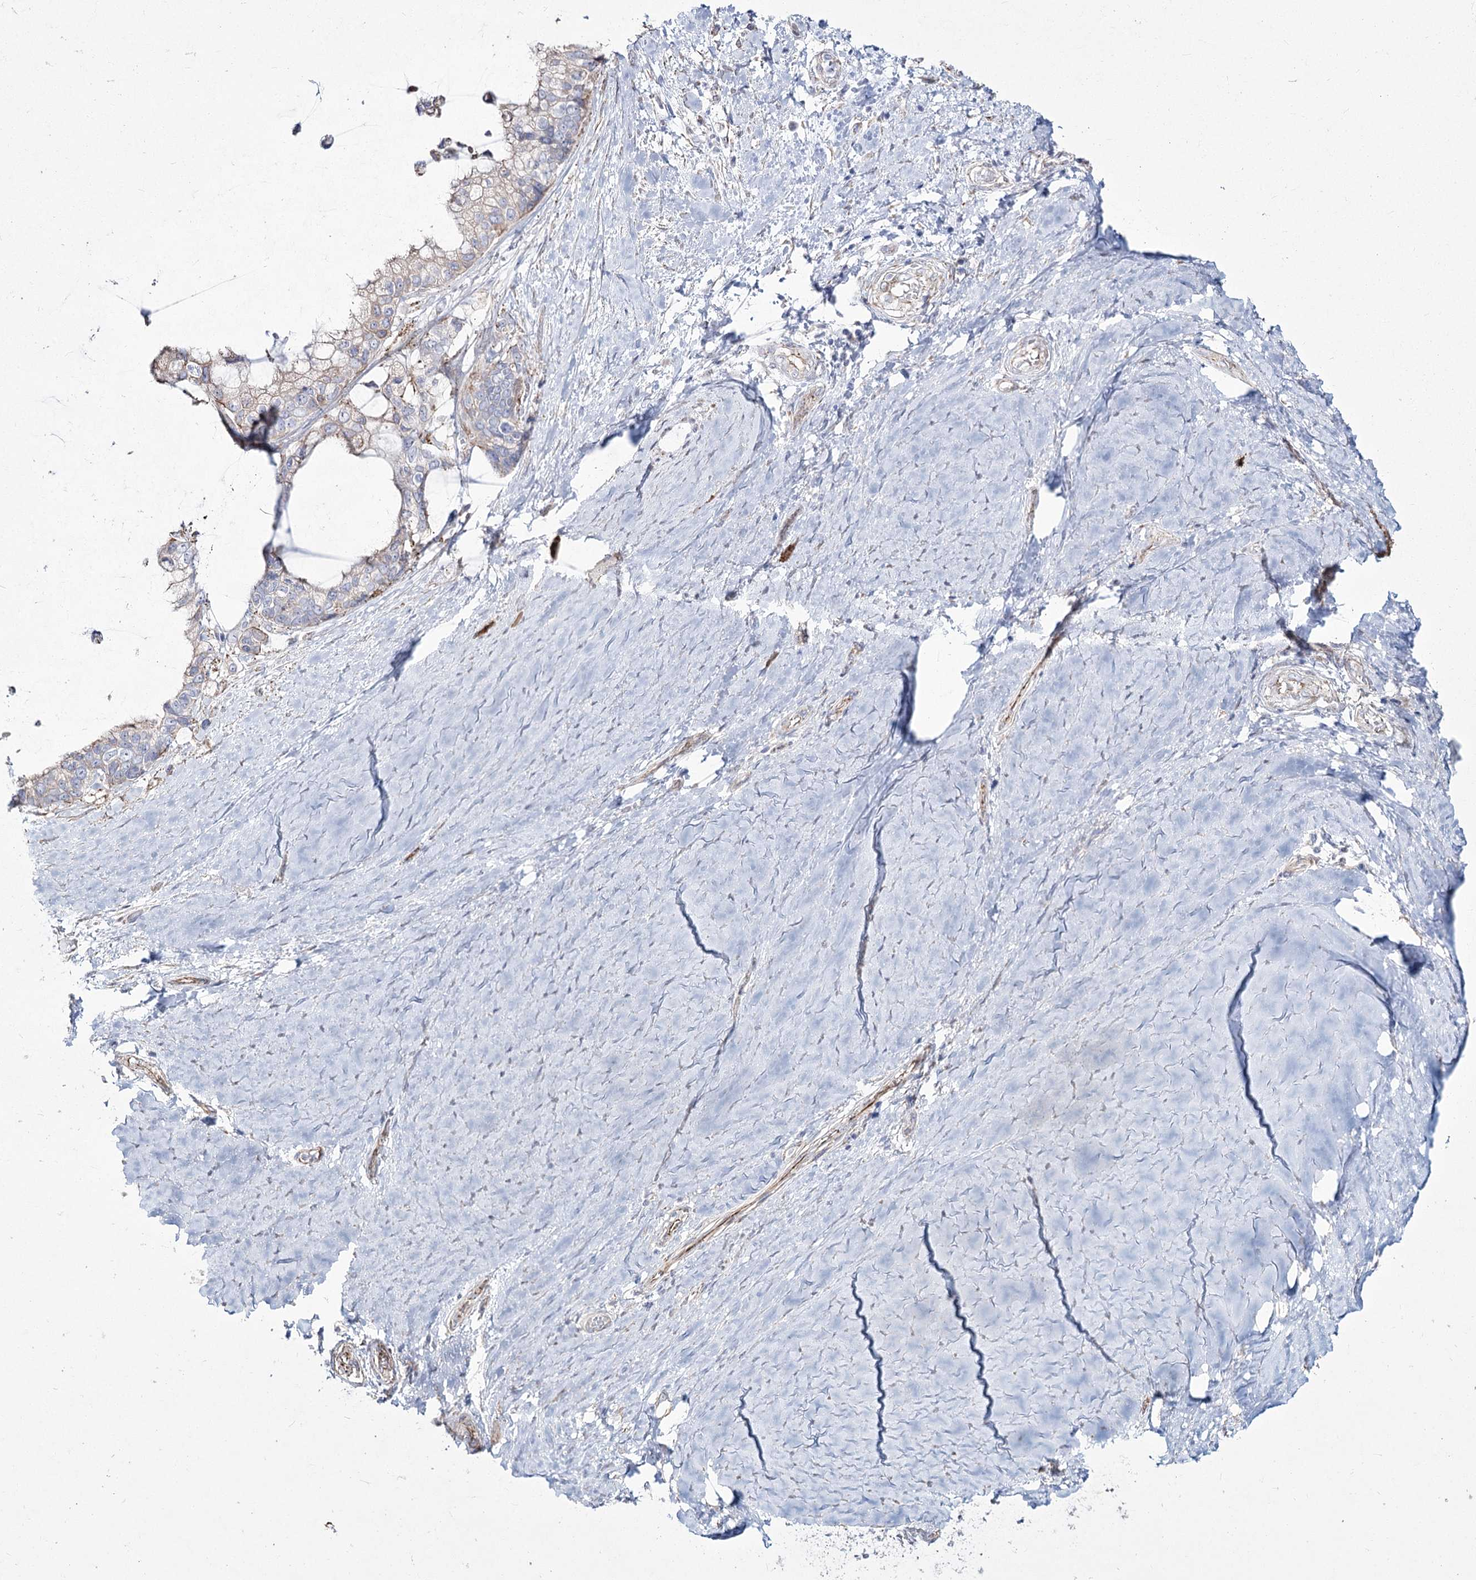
{"staining": {"intensity": "negative", "quantity": "none", "location": "none"}, "tissue": "ovarian cancer", "cell_type": "Tumor cells", "image_type": "cancer", "snomed": [{"axis": "morphology", "description": "Cystadenocarcinoma, mucinous, NOS"}, {"axis": "topography", "description": "Ovary"}], "caption": "There is no significant positivity in tumor cells of mucinous cystadenocarcinoma (ovarian).", "gene": "ME3", "patient": {"sex": "female", "age": 39}}